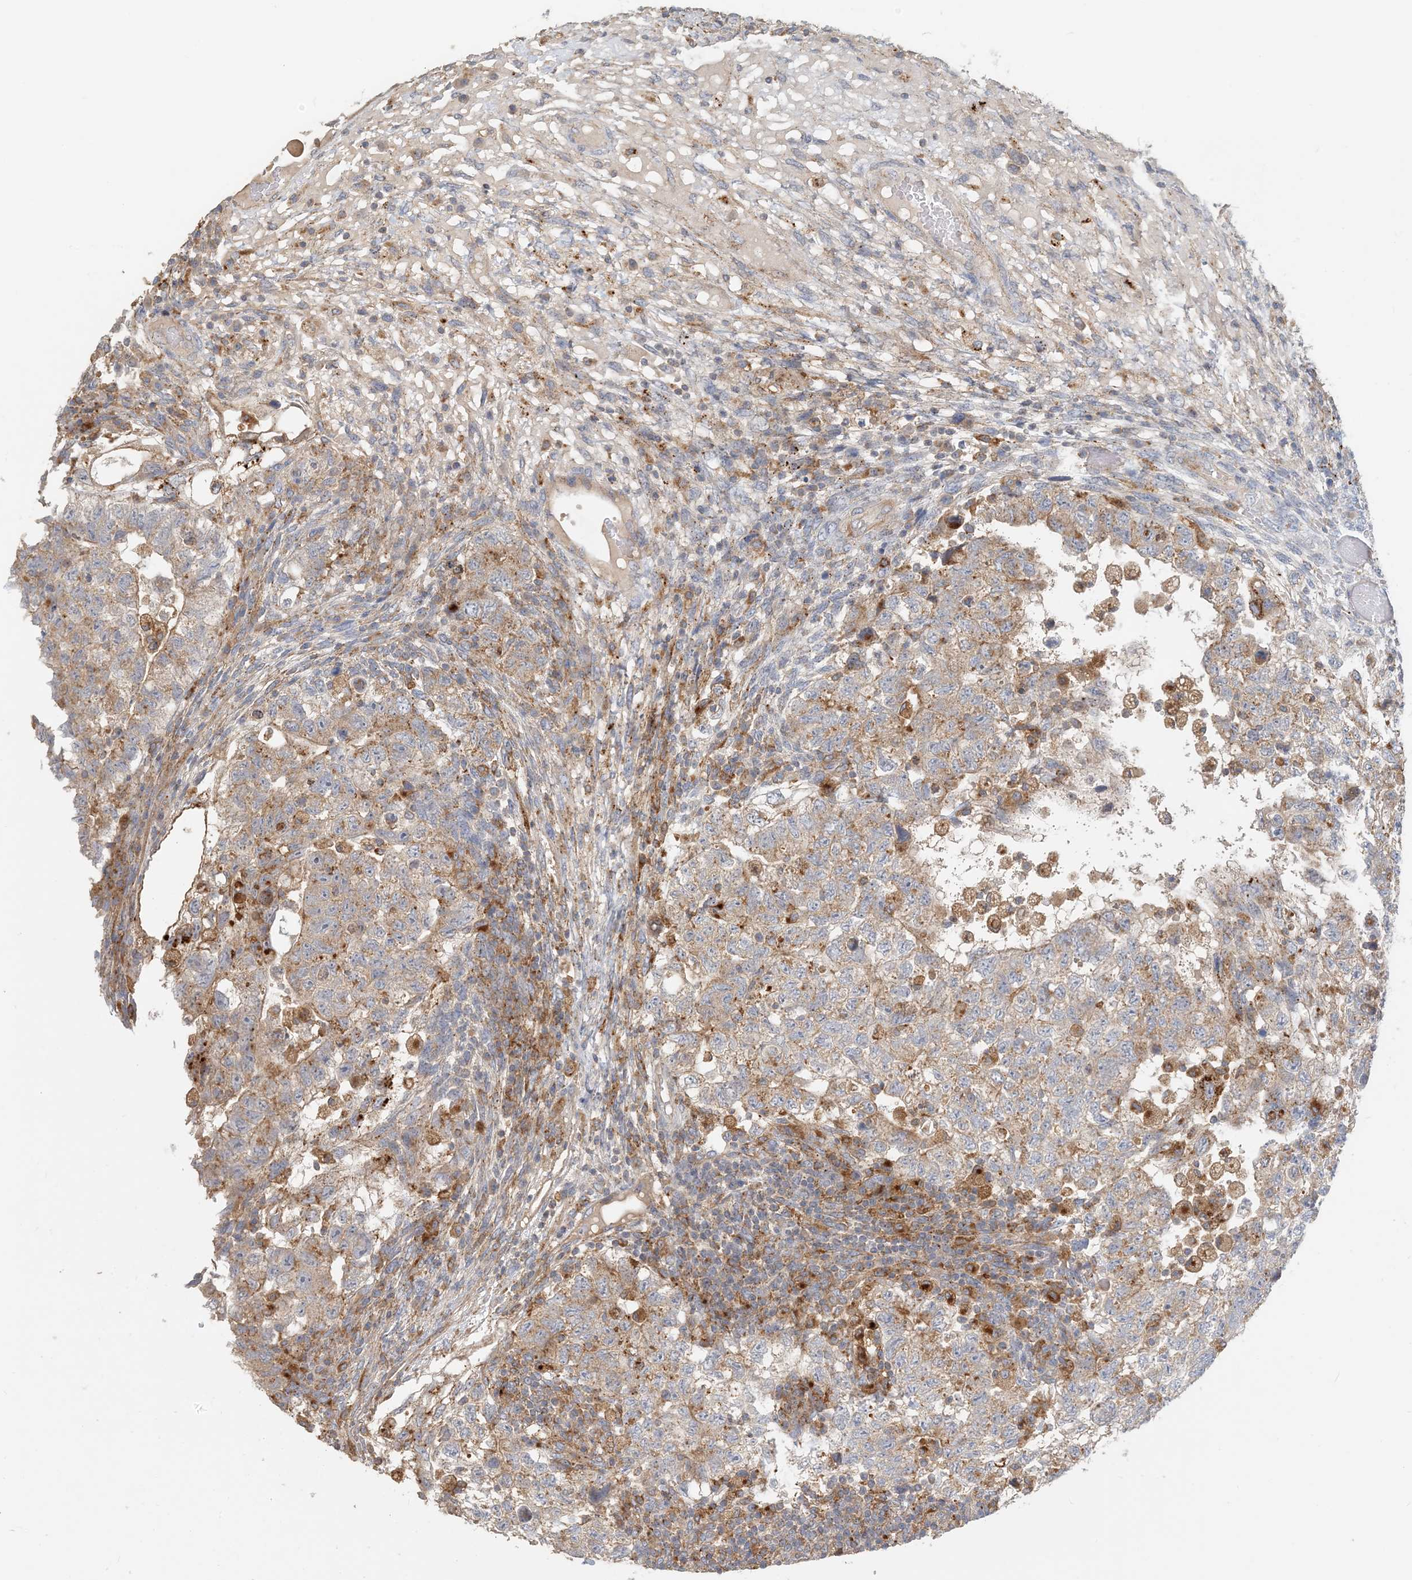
{"staining": {"intensity": "weak", "quantity": "25%-75%", "location": "cytoplasmic/membranous"}, "tissue": "testis cancer", "cell_type": "Tumor cells", "image_type": "cancer", "snomed": [{"axis": "morphology", "description": "Carcinoma, Embryonal, NOS"}, {"axis": "topography", "description": "Testis"}], "caption": "Tumor cells demonstrate weak cytoplasmic/membranous expression in about 25%-75% of cells in testis embryonal carcinoma. The staining was performed using DAB to visualize the protein expression in brown, while the nuclei were stained in blue with hematoxylin (Magnification: 20x).", "gene": "SPPL2A", "patient": {"sex": "male", "age": 36}}